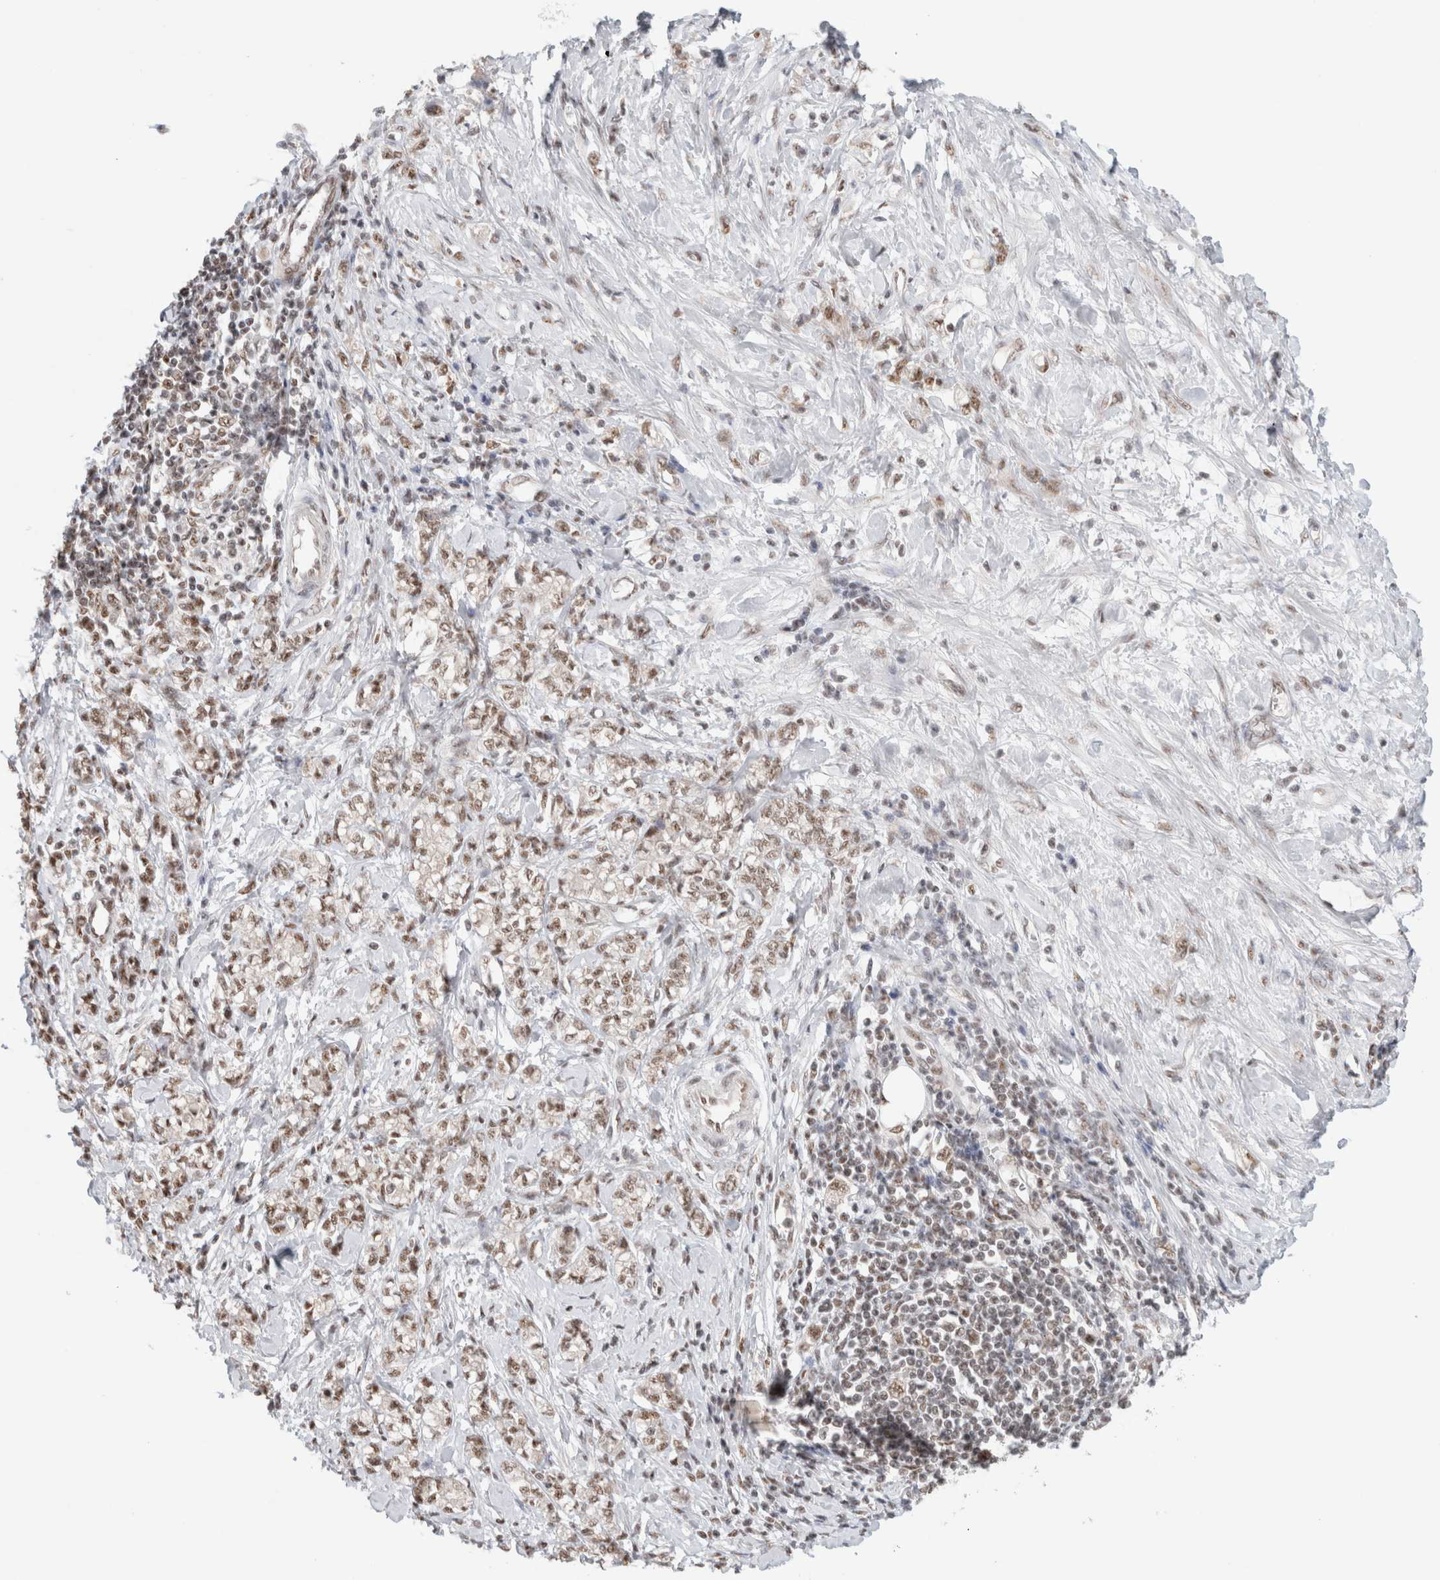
{"staining": {"intensity": "moderate", "quantity": ">75%", "location": "nuclear"}, "tissue": "stomach cancer", "cell_type": "Tumor cells", "image_type": "cancer", "snomed": [{"axis": "morphology", "description": "Adenocarcinoma, NOS"}, {"axis": "topography", "description": "Stomach"}], "caption": "DAB immunohistochemical staining of adenocarcinoma (stomach) reveals moderate nuclear protein positivity in approximately >75% of tumor cells. (DAB (3,3'-diaminobenzidine) IHC, brown staining for protein, blue staining for nuclei).", "gene": "TRMT12", "patient": {"sex": "female", "age": 76}}